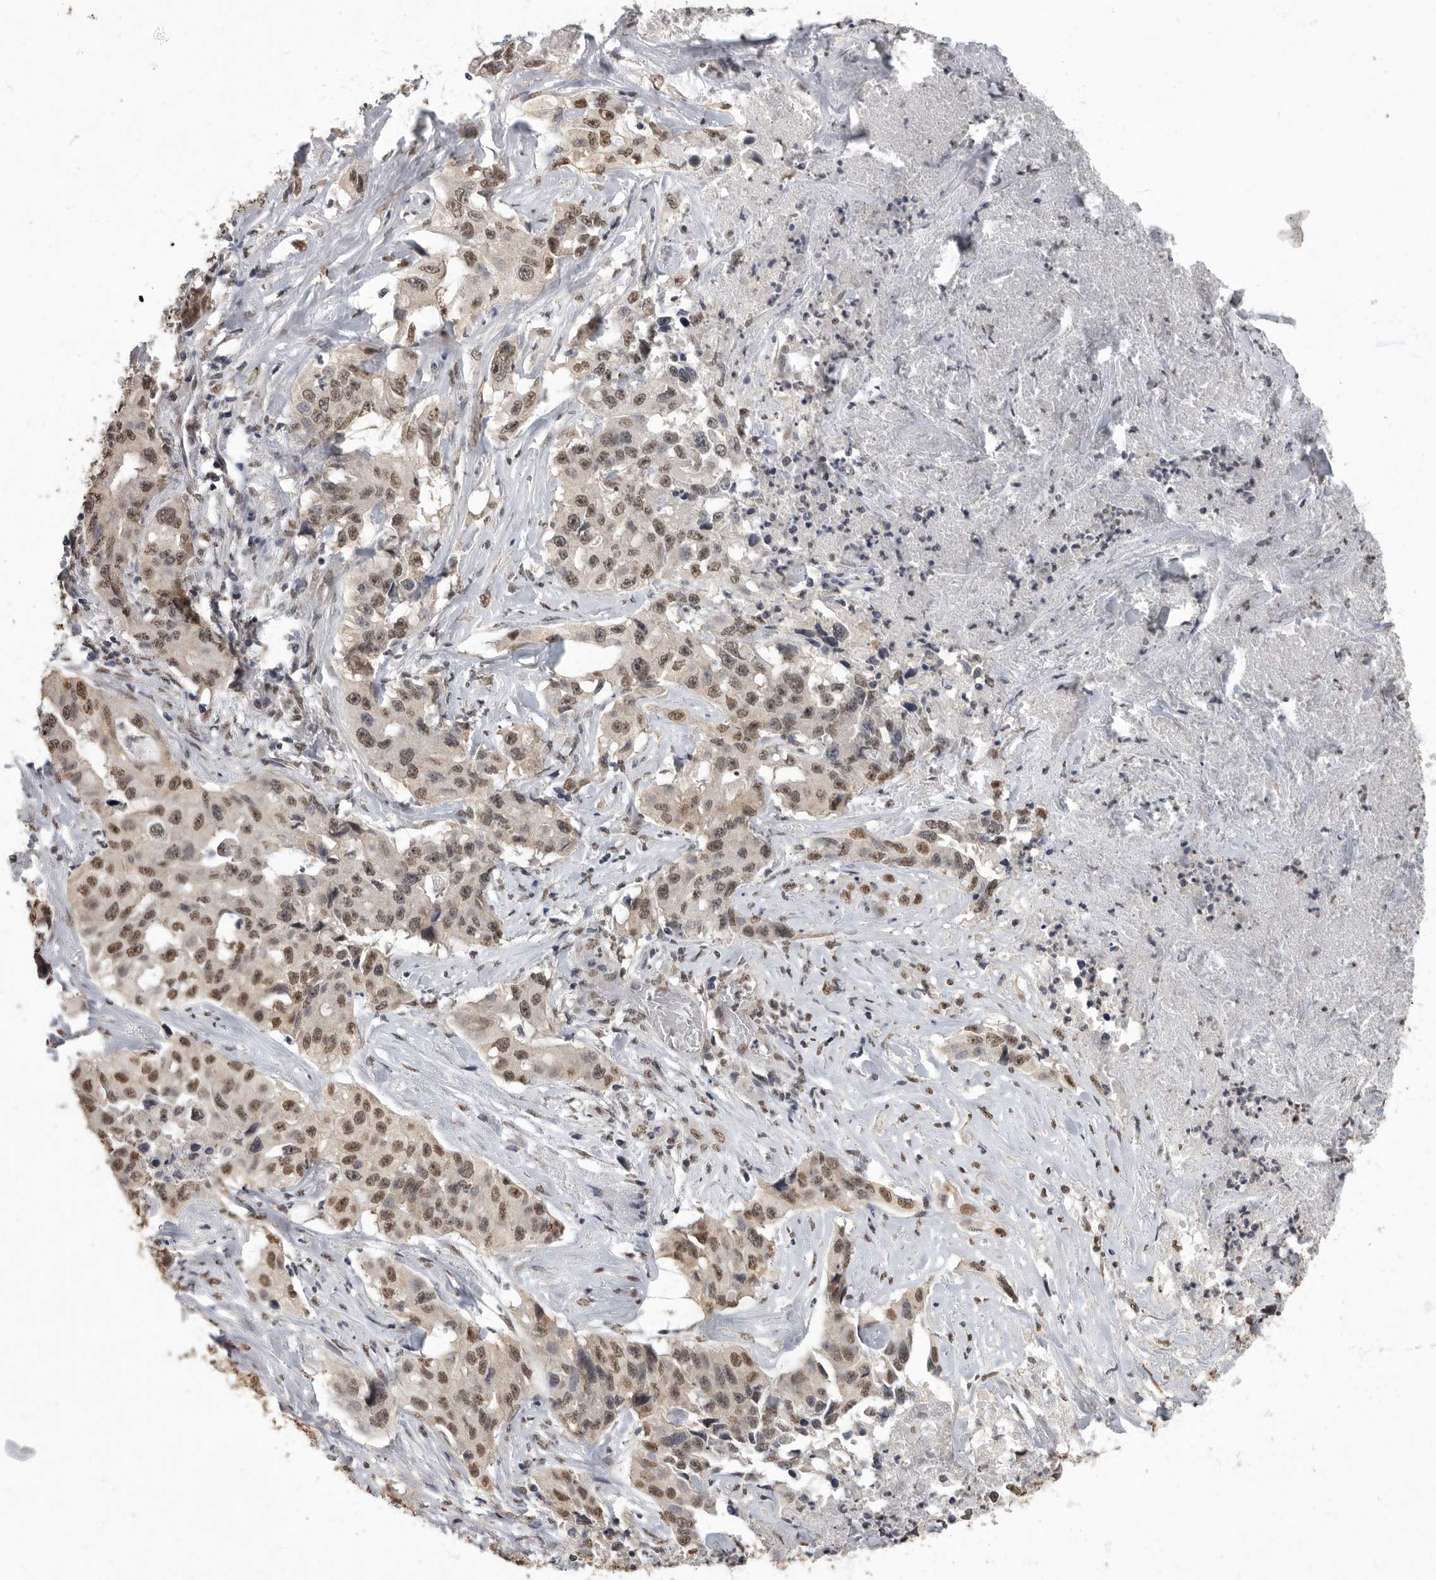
{"staining": {"intensity": "moderate", "quantity": ">75%", "location": "nuclear"}, "tissue": "lung cancer", "cell_type": "Tumor cells", "image_type": "cancer", "snomed": [{"axis": "morphology", "description": "Adenocarcinoma, NOS"}, {"axis": "topography", "description": "Lung"}], "caption": "DAB immunohistochemical staining of human lung adenocarcinoma demonstrates moderate nuclear protein positivity in approximately >75% of tumor cells.", "gene": "NBL1", "patient": {"sex": "female", "age": 51}}